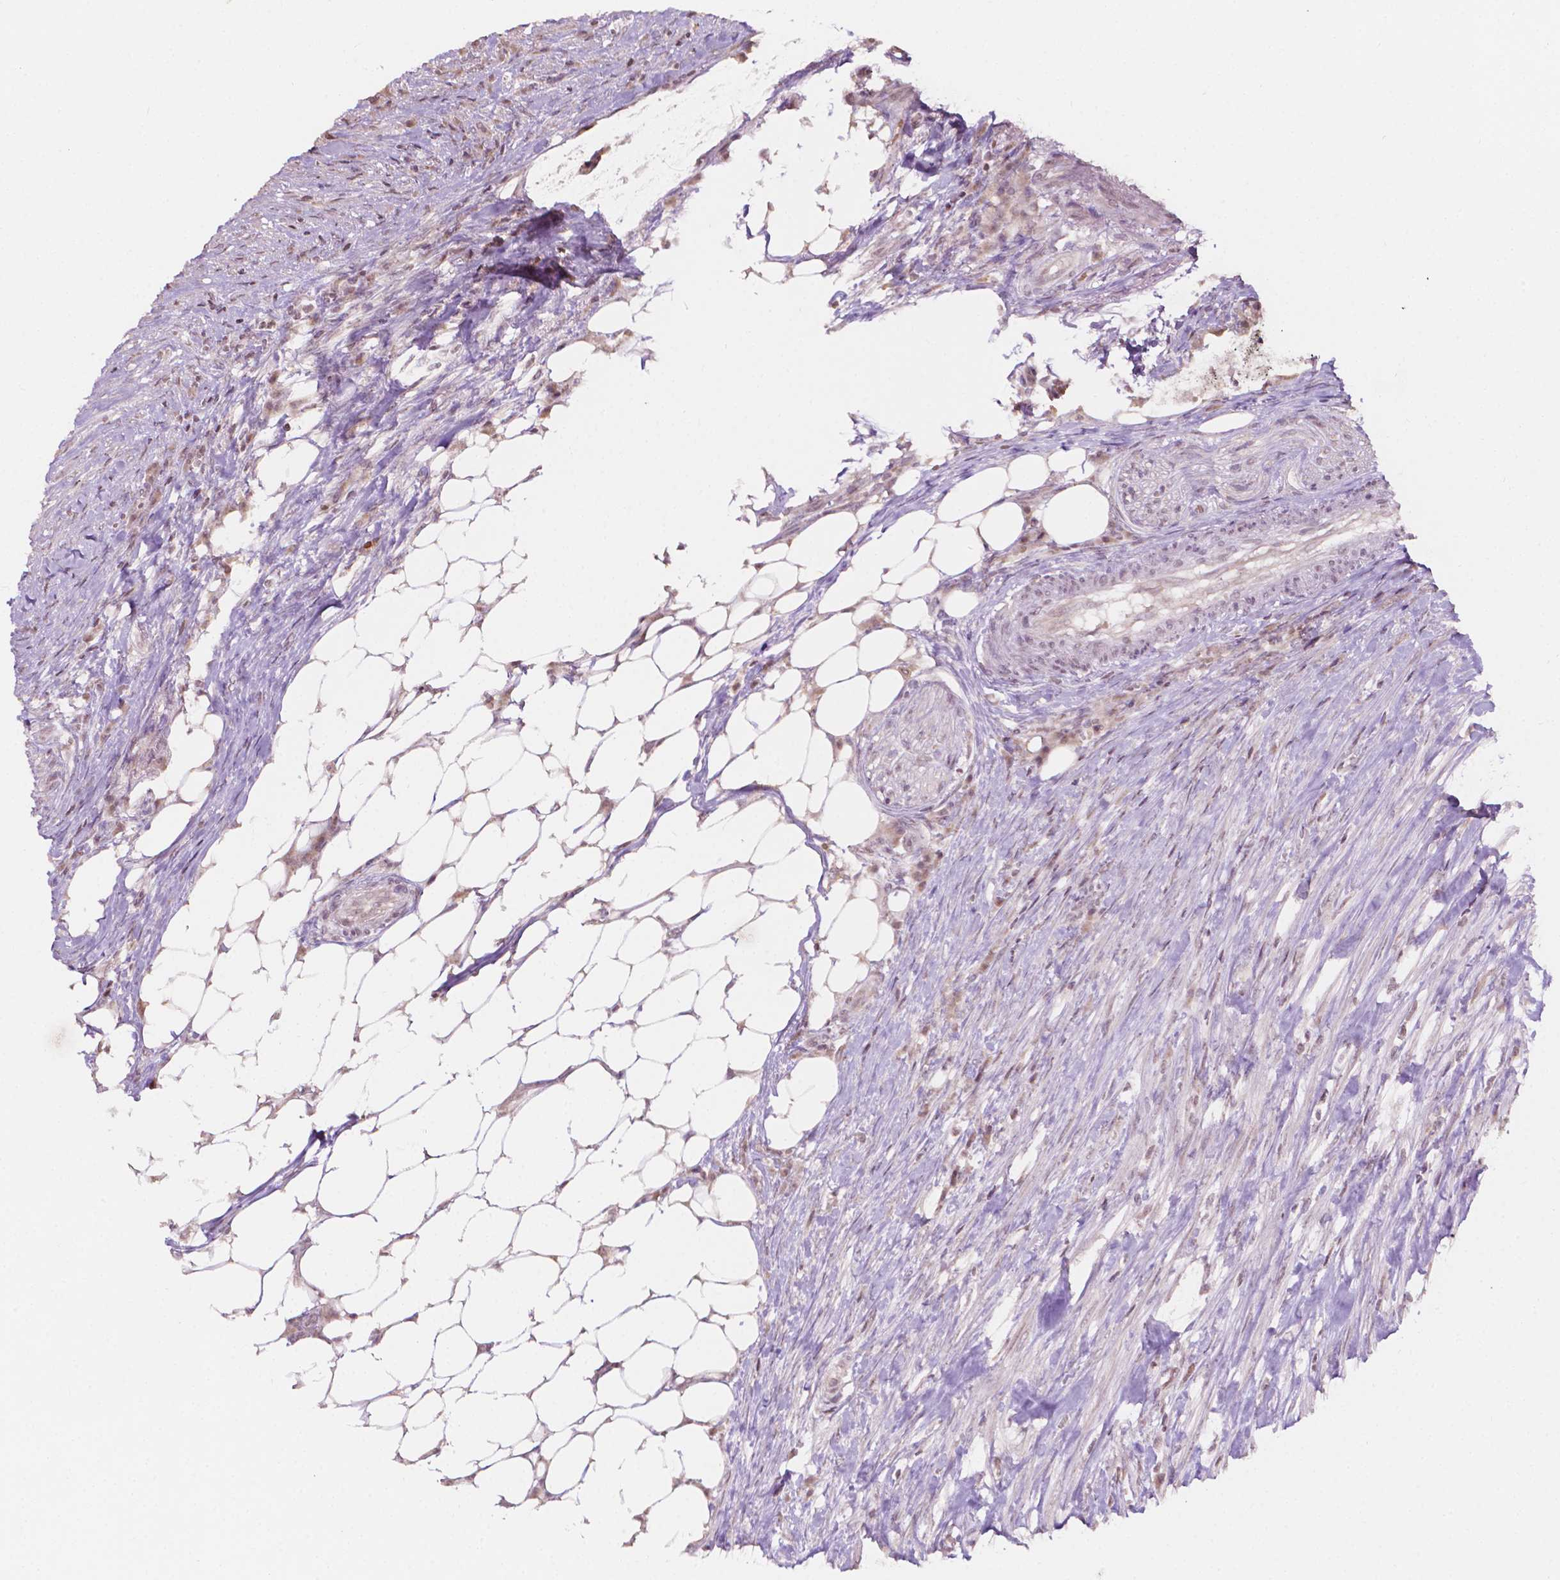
{"staining": {"intensity": "weak", "quantity": ">75%", "location": "cytoplasmic/membranous"}, "tissue": "colorectal cancer", "cell_type": "Tumor cells", "image_type": "cancer", "snomed": [{"axis": "morphology", "description": "Adenocarcinoma, NOS"}, {"axis": "topography", "description": "Colon"}], "caption": "Tumor cells reveal low levels of weak cytoplasmic/membranous positivity in about >75% of cells in human colorectal cancer.", "gene": "NOS1AP", "patient": {"sex": "female", "age": 43}}